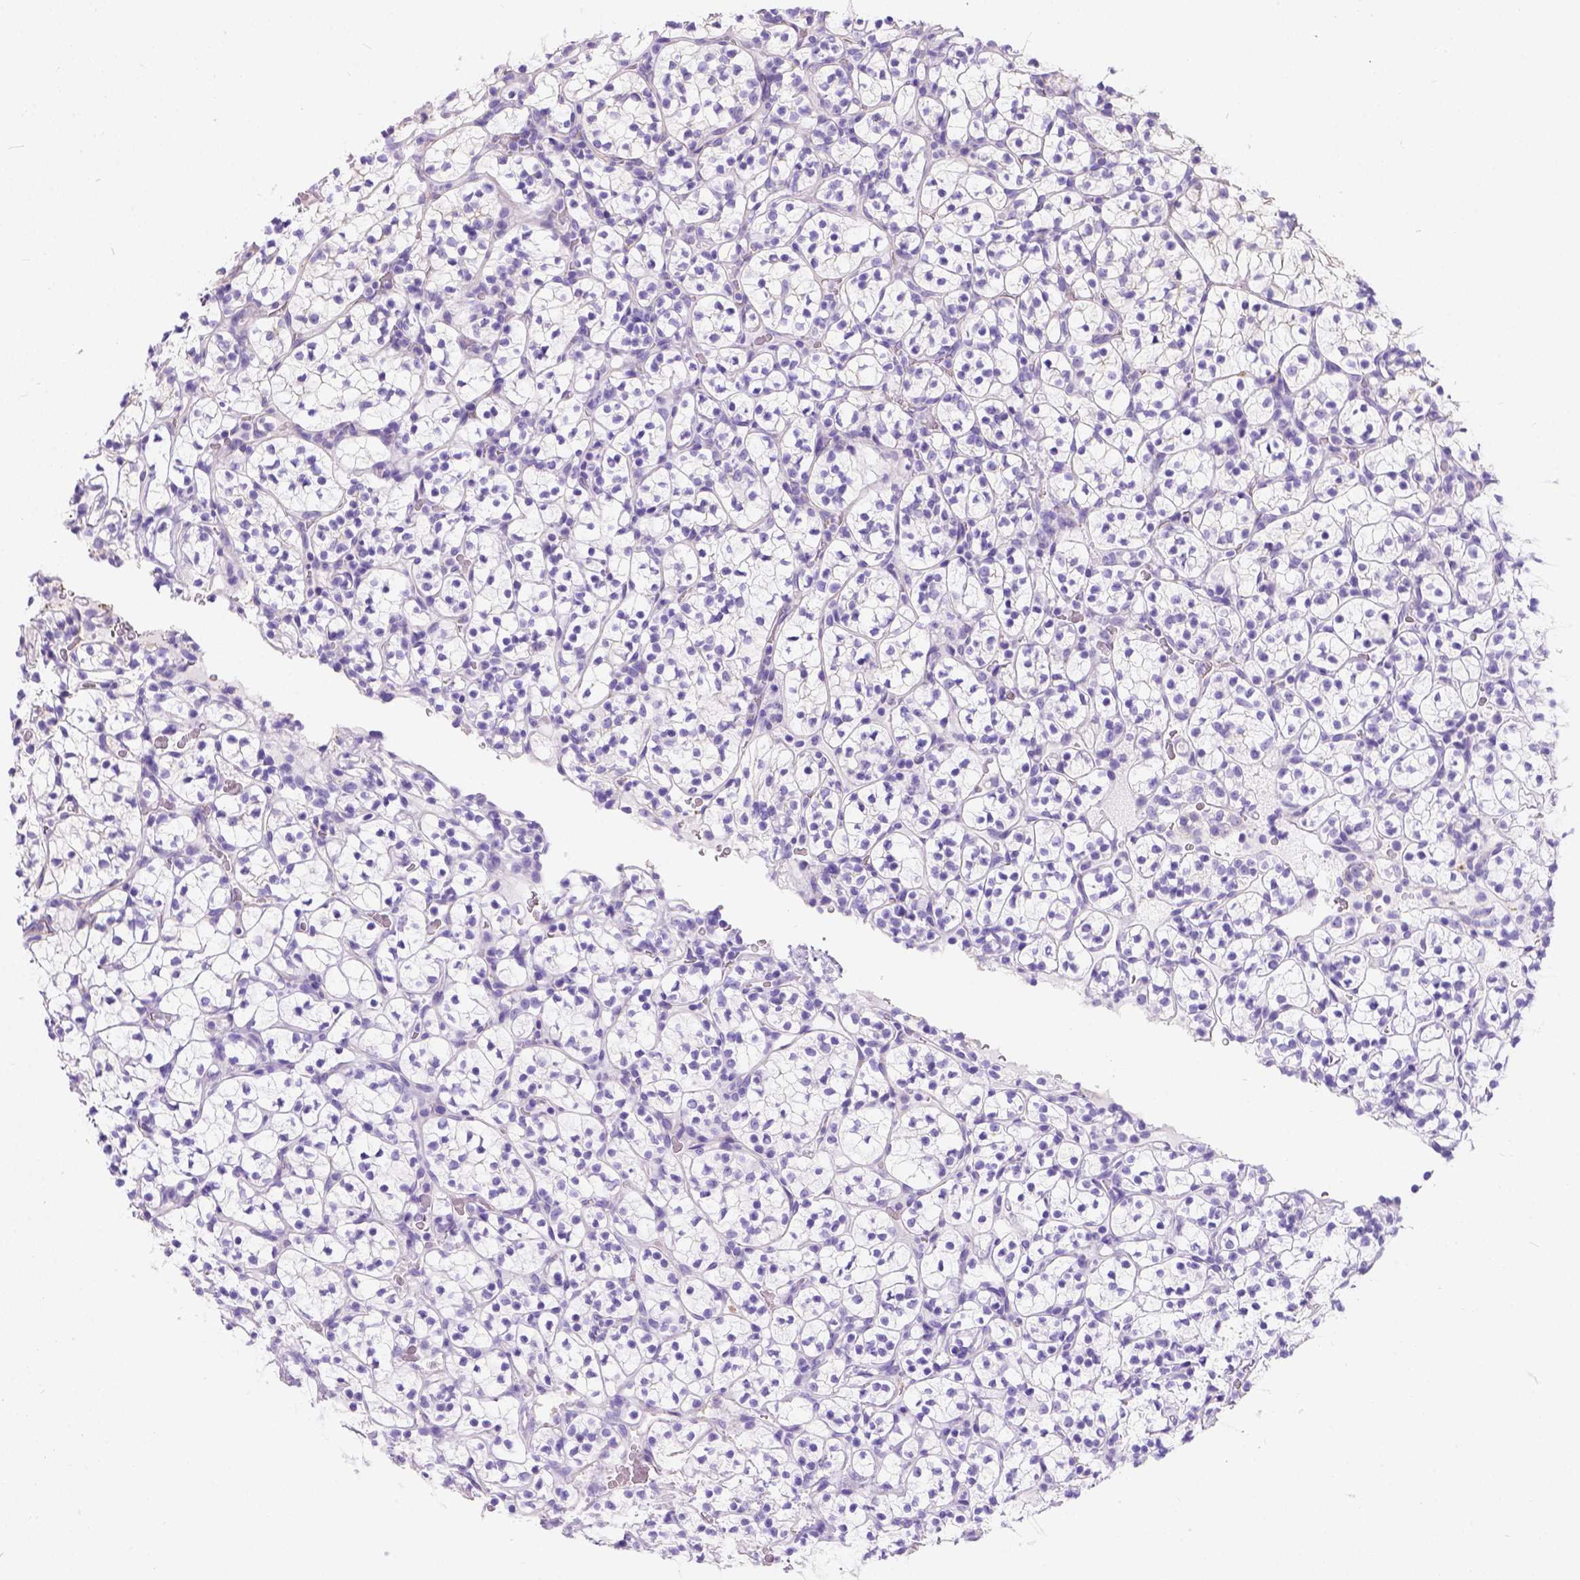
{"staining": {"intensity": "moderate", "quantity": "<25%", "location": "cytoplasmic/membranous"}, "tissue": "renal cancer", "cell_type": "Tumor cells", "image_type": "cancer", "snomed": [{"axis": "morphology", "description": "Adenocarcinoma, NOS"}, {"axis": "topography", "description": "Kidney"}], "caption": "A brown stain highlights moderate cytoplasmic/membranous expression of a protein in adenocarcinoma (renal) tumor cells.", "gene": "PHF7", "patient": {"sex": "female", "age": 89}}